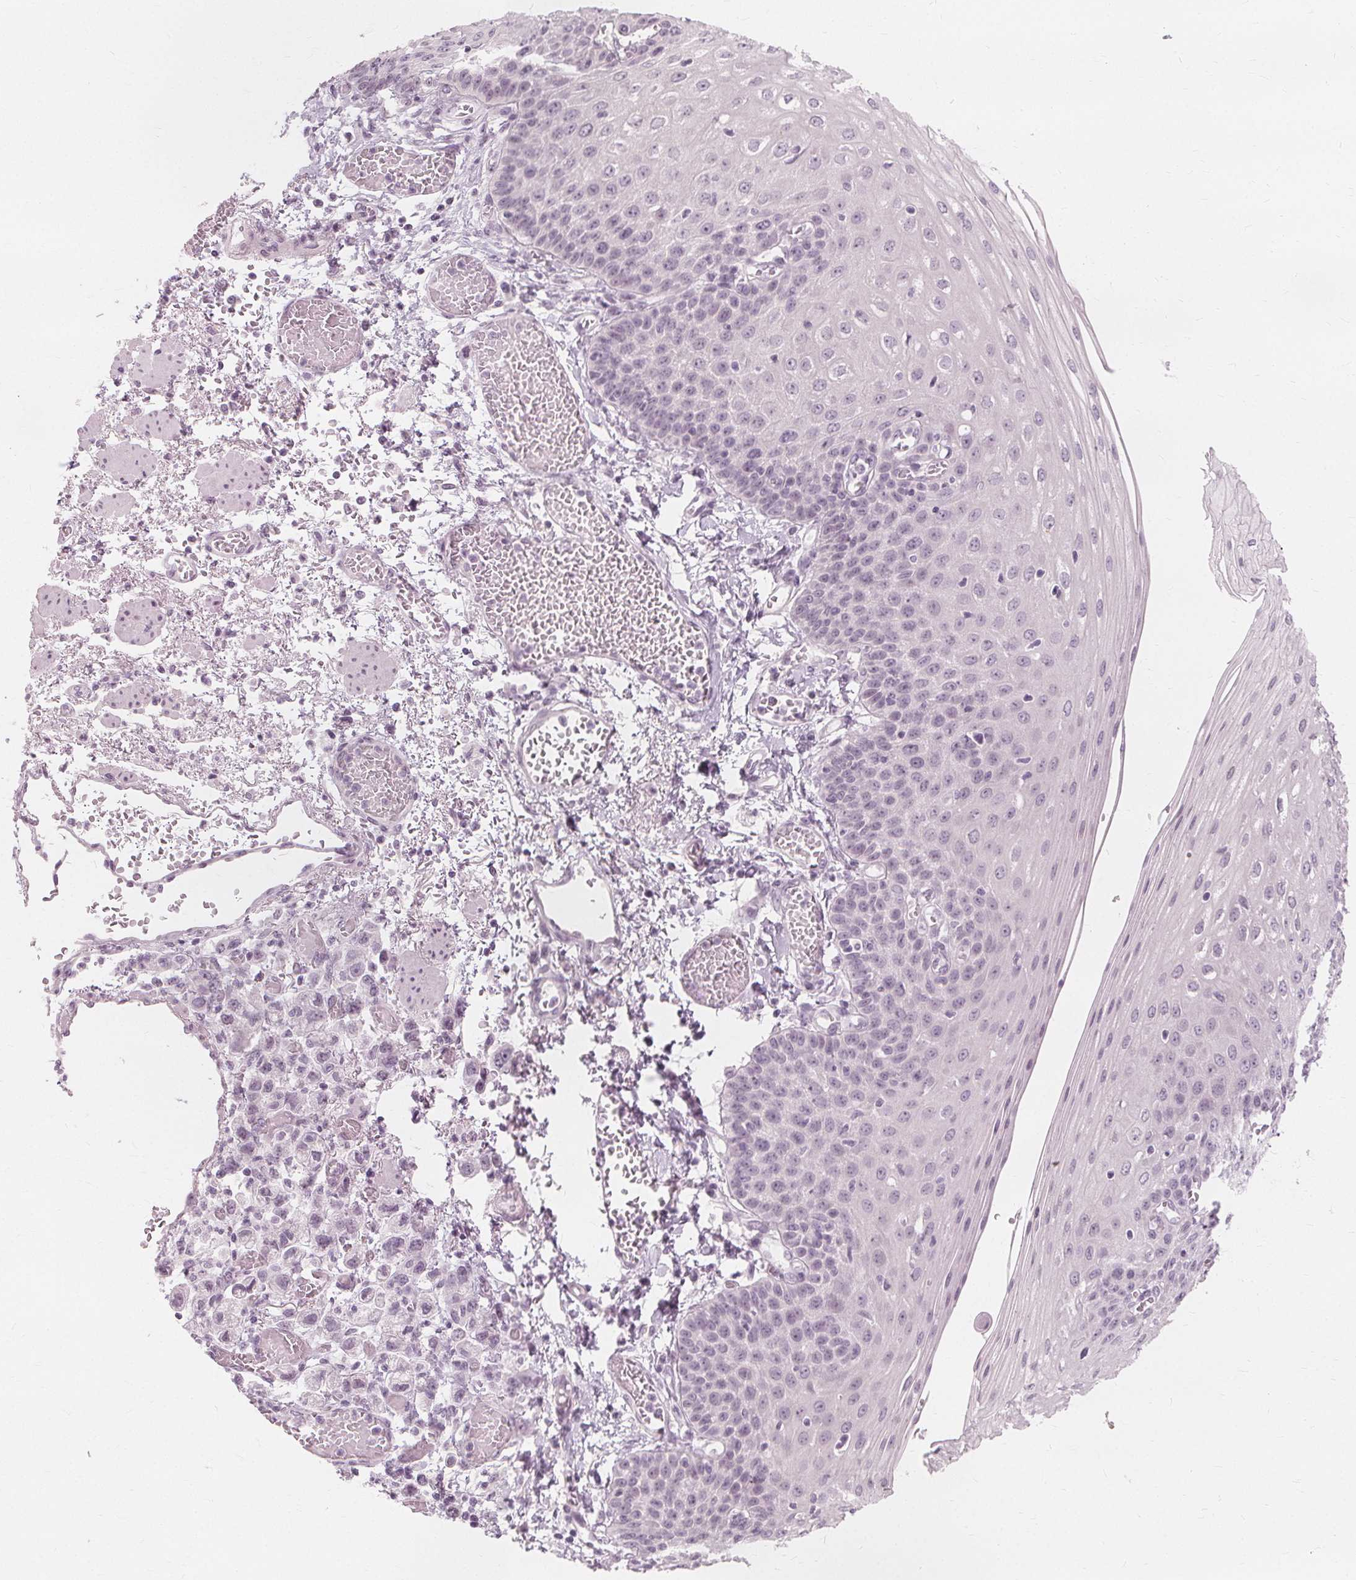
{"staining": {"intensity": "negative", "quantity": "none", "location": "none"}, "tissue": "esophagus", "cell_type": "Squamous epithelial cells", "image_type": "normal", "snomed": [{"axis": "morphology", "description": "Normal tissue, NOS"}, {"axis": "morphology", "description": "Adenocarcinoma, NOS"}, {"axis": "topography", "description": "Esophagus"}], "caption": "Esophagus was stained to show a protein in brown. There is no significant positivity in squamous epithelial cells. (Immunohistochemistry (ihc), brightfield microscopy, high magnification).", "gene": "NXPE1", "patient": {"sex": "male", "age": 81}}